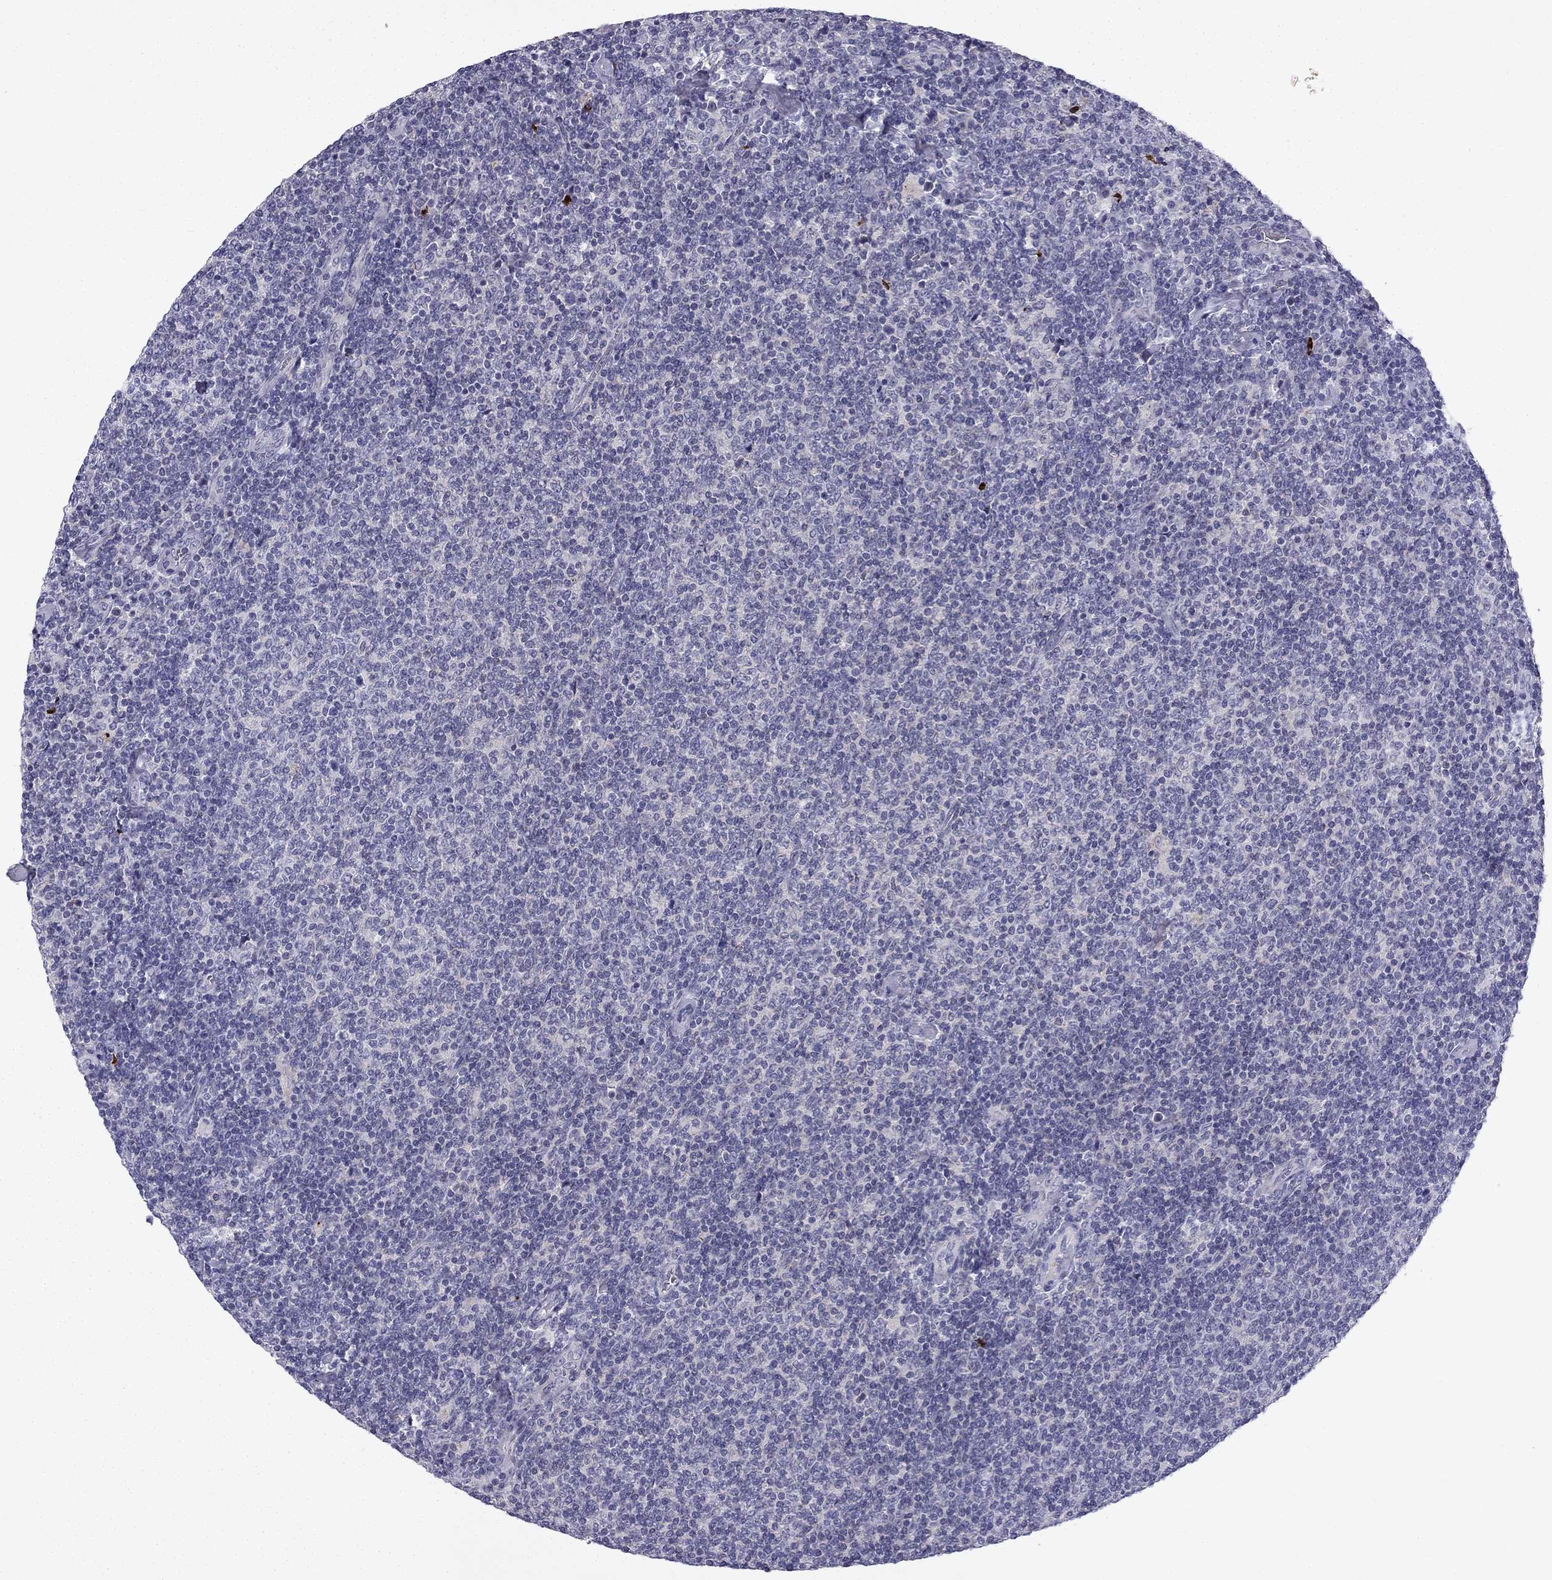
{"staining": {"intensity": "negative", "quantity": "none", "location": "none"}, "tissue": "lymphoma", "cell_type": "Tumor cells", "image_type": "cancer", "snomed": [{"axis": "morphology", "description": "Malignant lymphoma, non-Hodgkin's type, Low grade"}, {"axis": "topography", "description": "Lymph node"}], "caption": "Tumor cells show no significant protein positivity in lymphoma.", "gene": "SLC6A4", "patient": {"sex": "male", "age": 52}}